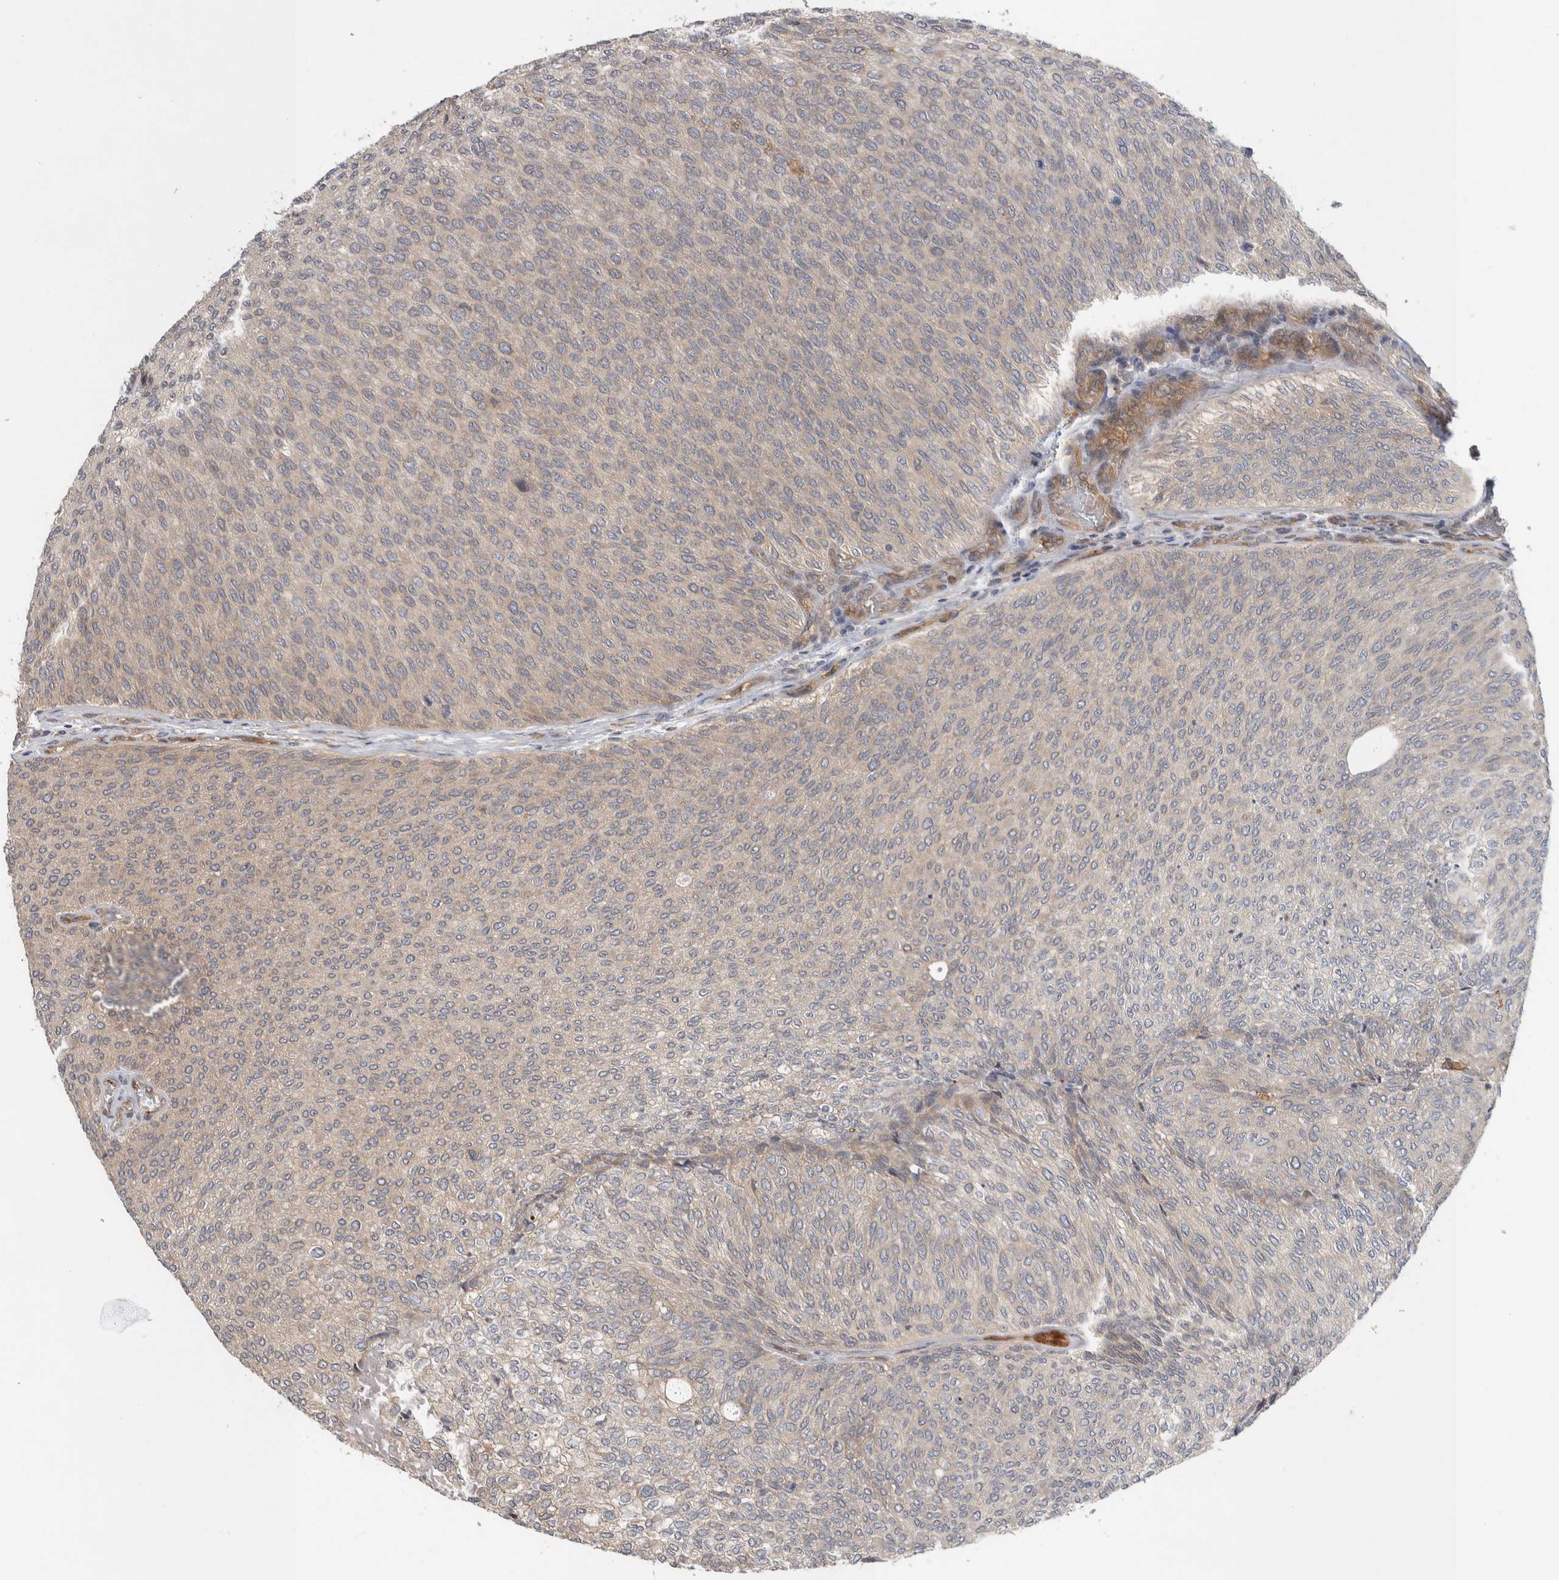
{"staining": {"intensity": "negative", "quantity": "none", "location": "none"}, "tissue": "urothelial cancer", "cell_type": "Tumor cells", "image_type": "cancer", "snomed": [{"axis": "morphology", "description": "Urothelial carcinoma, Low grade"}, {"axis": "topography", "description": "Urinary bladder"}], "caption": "This is an immunohistochemistry (IHC) micrograph of low-grade urothelial carcinoma. There is no expression in tumor cells.", "gene": "TBC1D31", "patient": {"sex": "female", "age": 79}}